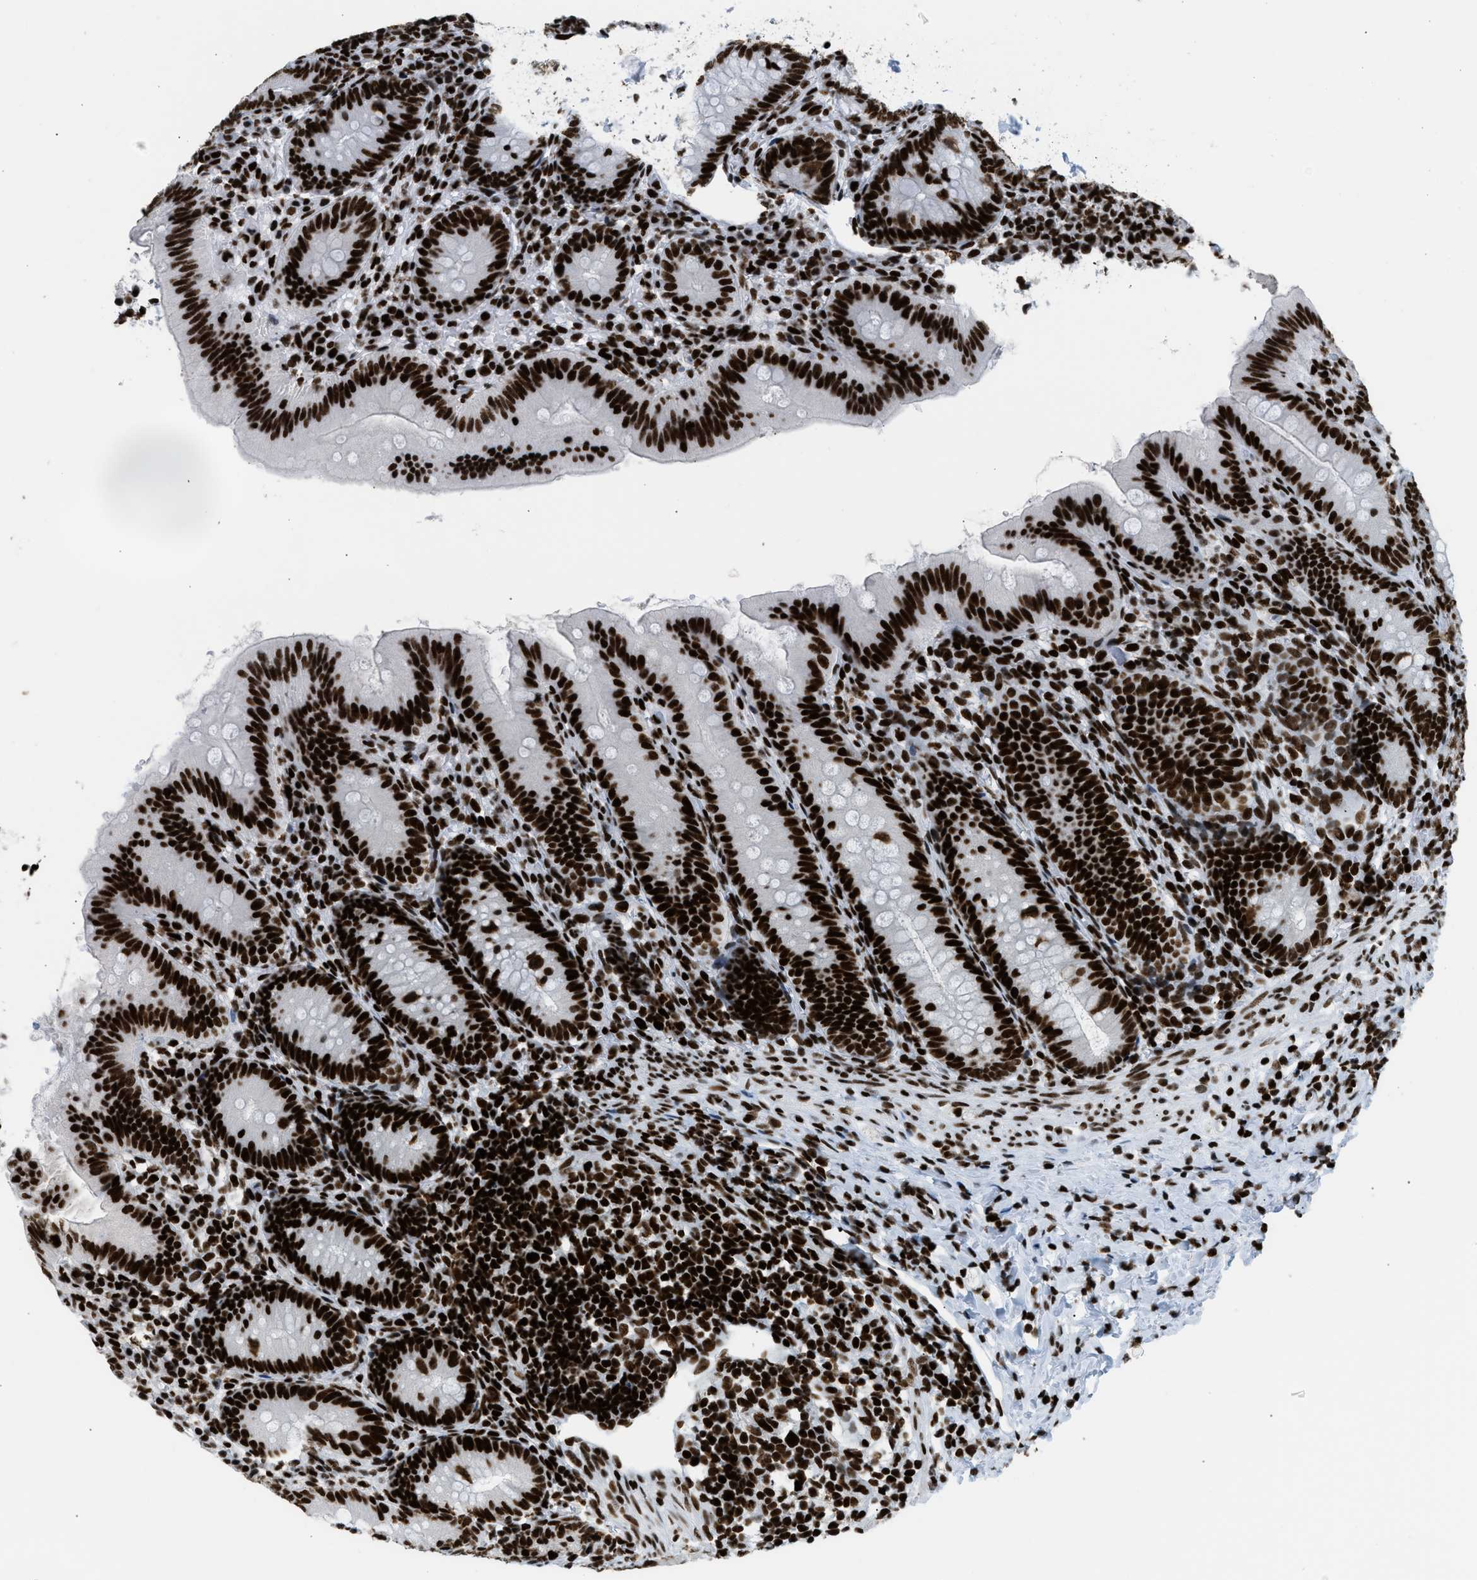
{"staining": {"intensity": "strong", "quantity": ">75%", "location": "nuclear"}, "tissue": "appendix", "cell_type": "Glandular cells", "image_type": "normal", "snomed": [{"axis": "morphology", "description": "Normal tissue, NOS"}, {"axis": "topography", "description": "Appendix"}], "caption": "High-magnification brightfield microscopy of normal appendix stained with DAB (brown) and counterstained with hematoxylin (blue). glandular cells exhibit strong nuclear expression is seen in approximately>75% of cells.", "gene": "PIF1", "patient": {"sex": "male", "age": 1}}